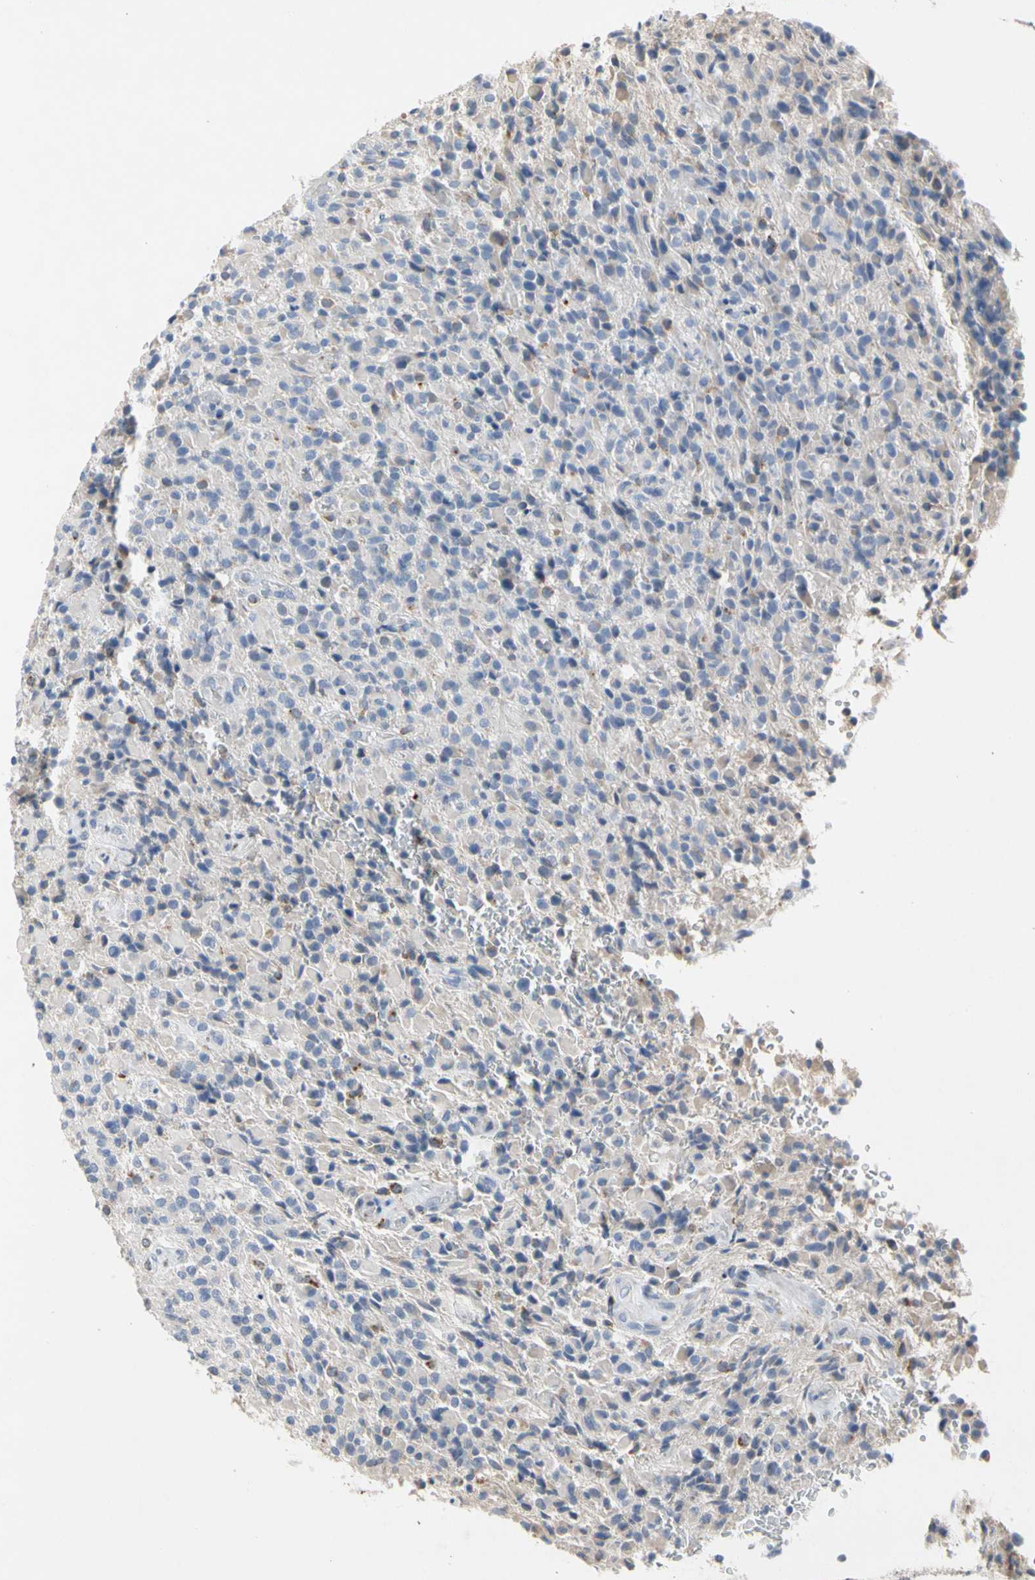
{"staining": {"intensity": "negative", "quantity": "none", "location": "none"}, "tissue": "glioma", "cell_type": "Tumor cells", "image_type": "cancer", "snomed": [{"axis": "morphology", "description": "Glioma, malignant, High grade"}, {"axis": "topography", "description": "Brain"}], "caption": "Glioma was stained to show a protein in brown. There is no significant staining in tumor cells. (Stains: DAB (3,3'-diaminobenzidine) immunohistochemistry (IHC) with hematoxylin counter stain, Microscopy: brightfield microscopy at high magnification).", "gene": "ADA2", "patient": {"sex": "male", "age": 71}}